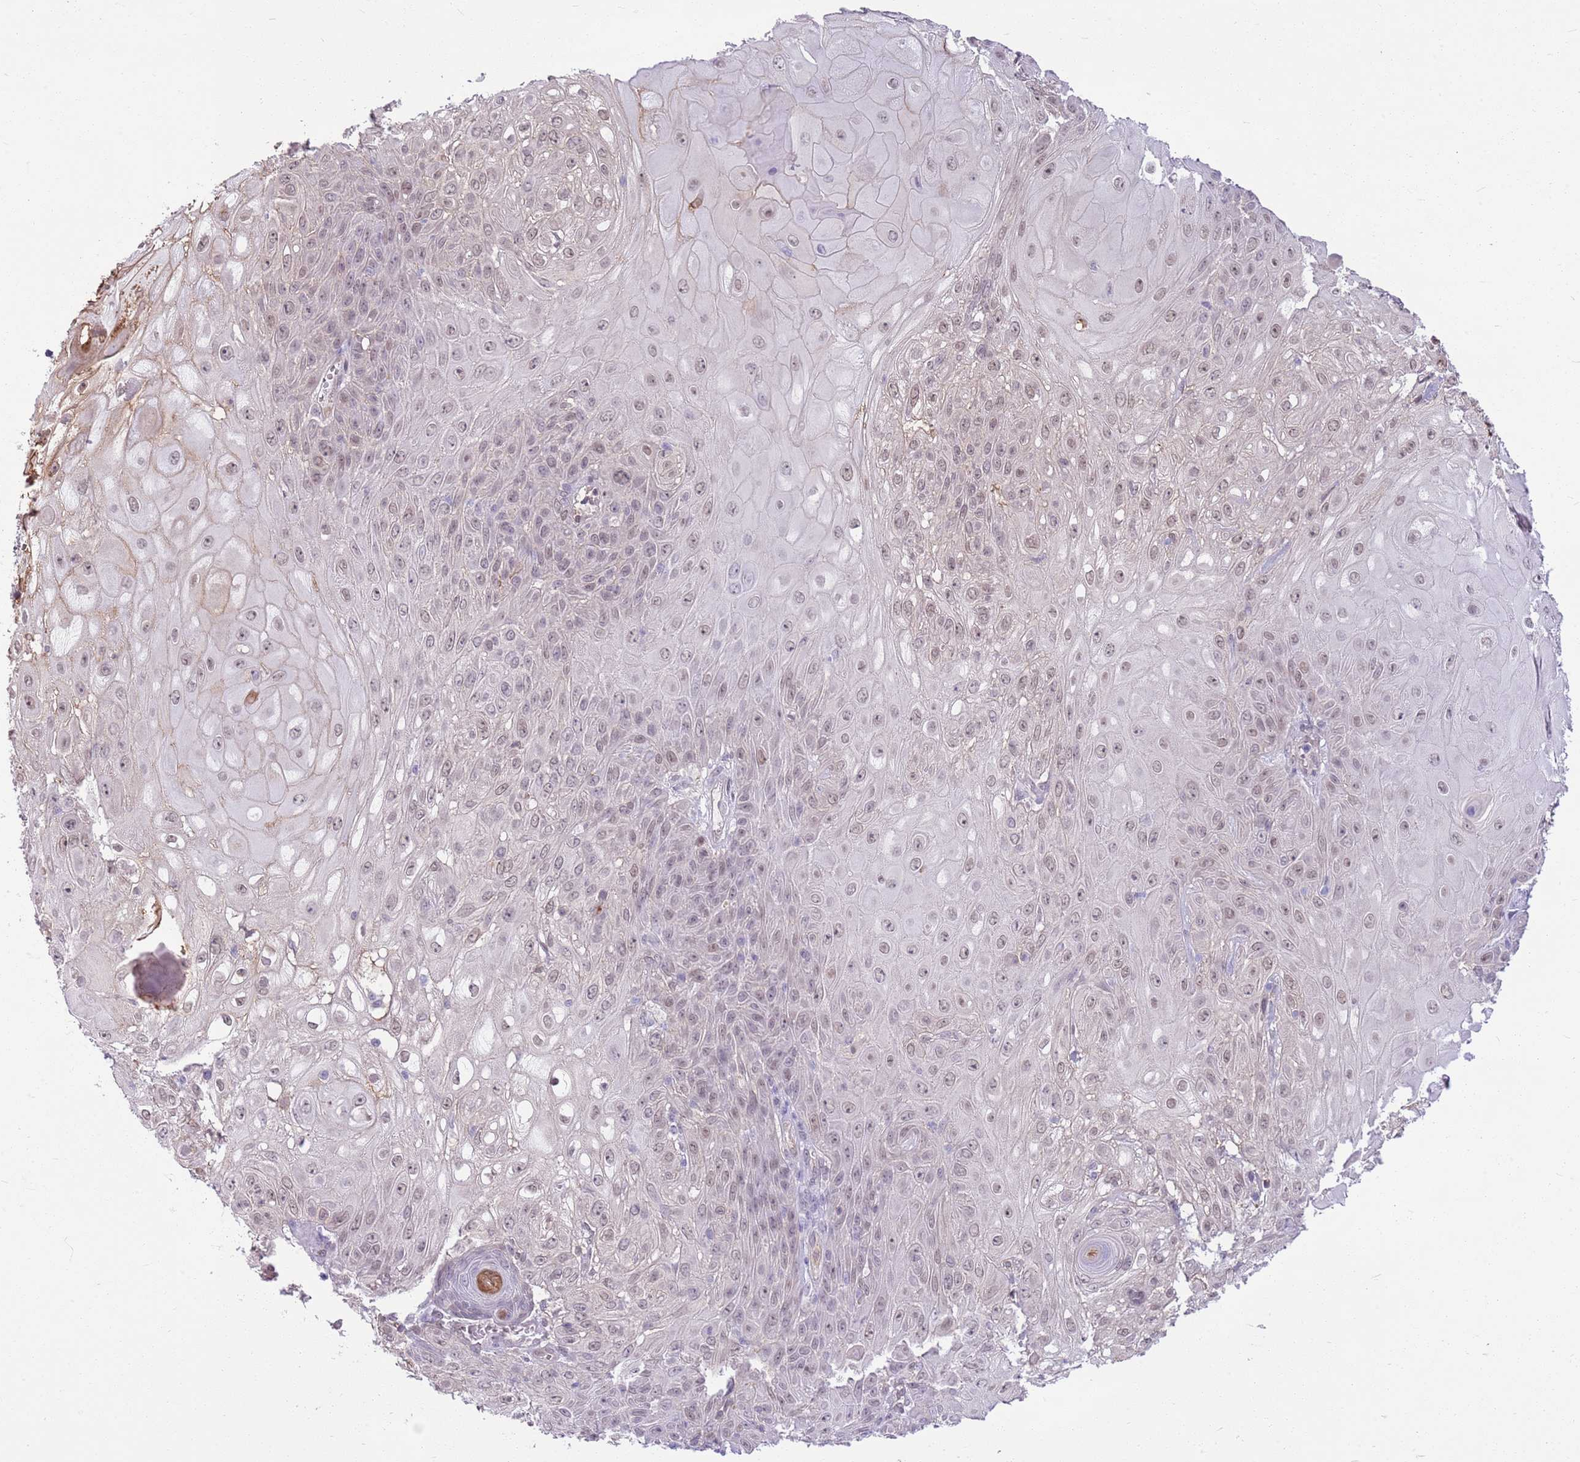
{"staining": {"intensity": "moderate", "quantity": "25%-75%", "location": "nuclear"}, "tissue": "skin cancer", "cell_type": "Tumor cells", "image_type": "cancer", "snomed": [{"axis": "morphology", "description": "Normal tissue, NOS"}, {"axis": "morphology", "description": "Squamous cell carcinoma, NOS"}, {"axis": "topography", "description": "Skin"}, {"axis": "topography", "description": "Cartilage tissue"}], "caption": "Protein staining of skin cancer (squamous cell carcinoma) tissue demonstrates moderate nuclear positivity in approximately 25%-75% of tumor cells. Nuclei are stained in blue.", "gene": "DHX32", "patient": {"sex": "female", "age": 79}}